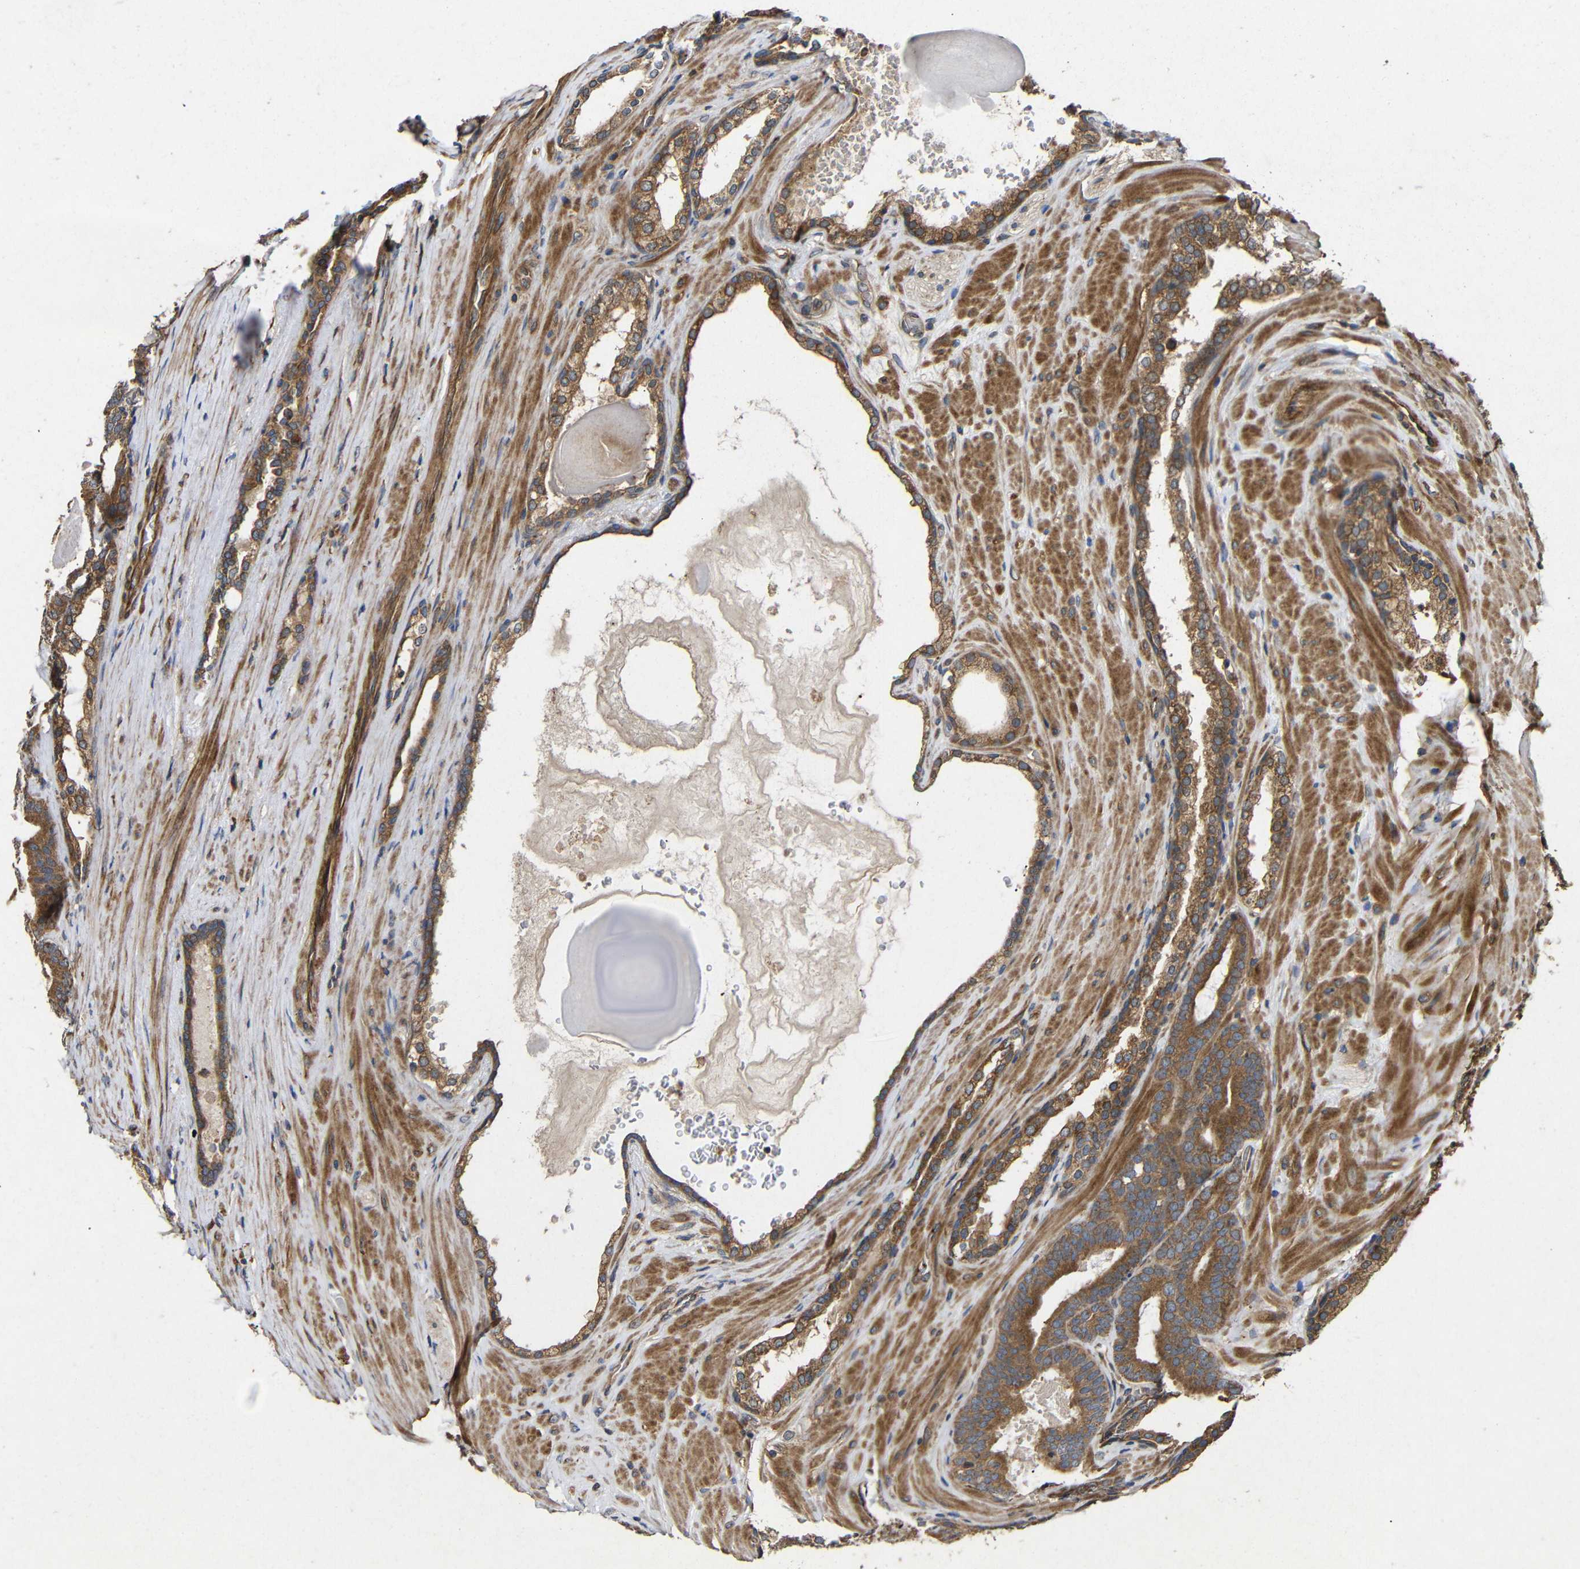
{"staining": {"intensity": "strong", "quantity": ">75%", "location": "cytoplasmic/membranous"}, "tissue": "prostate cancer", "cell_type": "Tumor cells", "image_type": "cancer", "snomed": [{"axis": "morphology", "description": "Adenocarcinoma, High grade"}, {"axis": "topography", "description": "Prostate"}], "caption": "Prostate cancer (high-grade adenocarcinoma) stained for a protein shows strong cytoplasmic/membranous positivity in tumor cells.", "gene": "EIF2S1", "patient": {"sex": "male", "age": 60}}